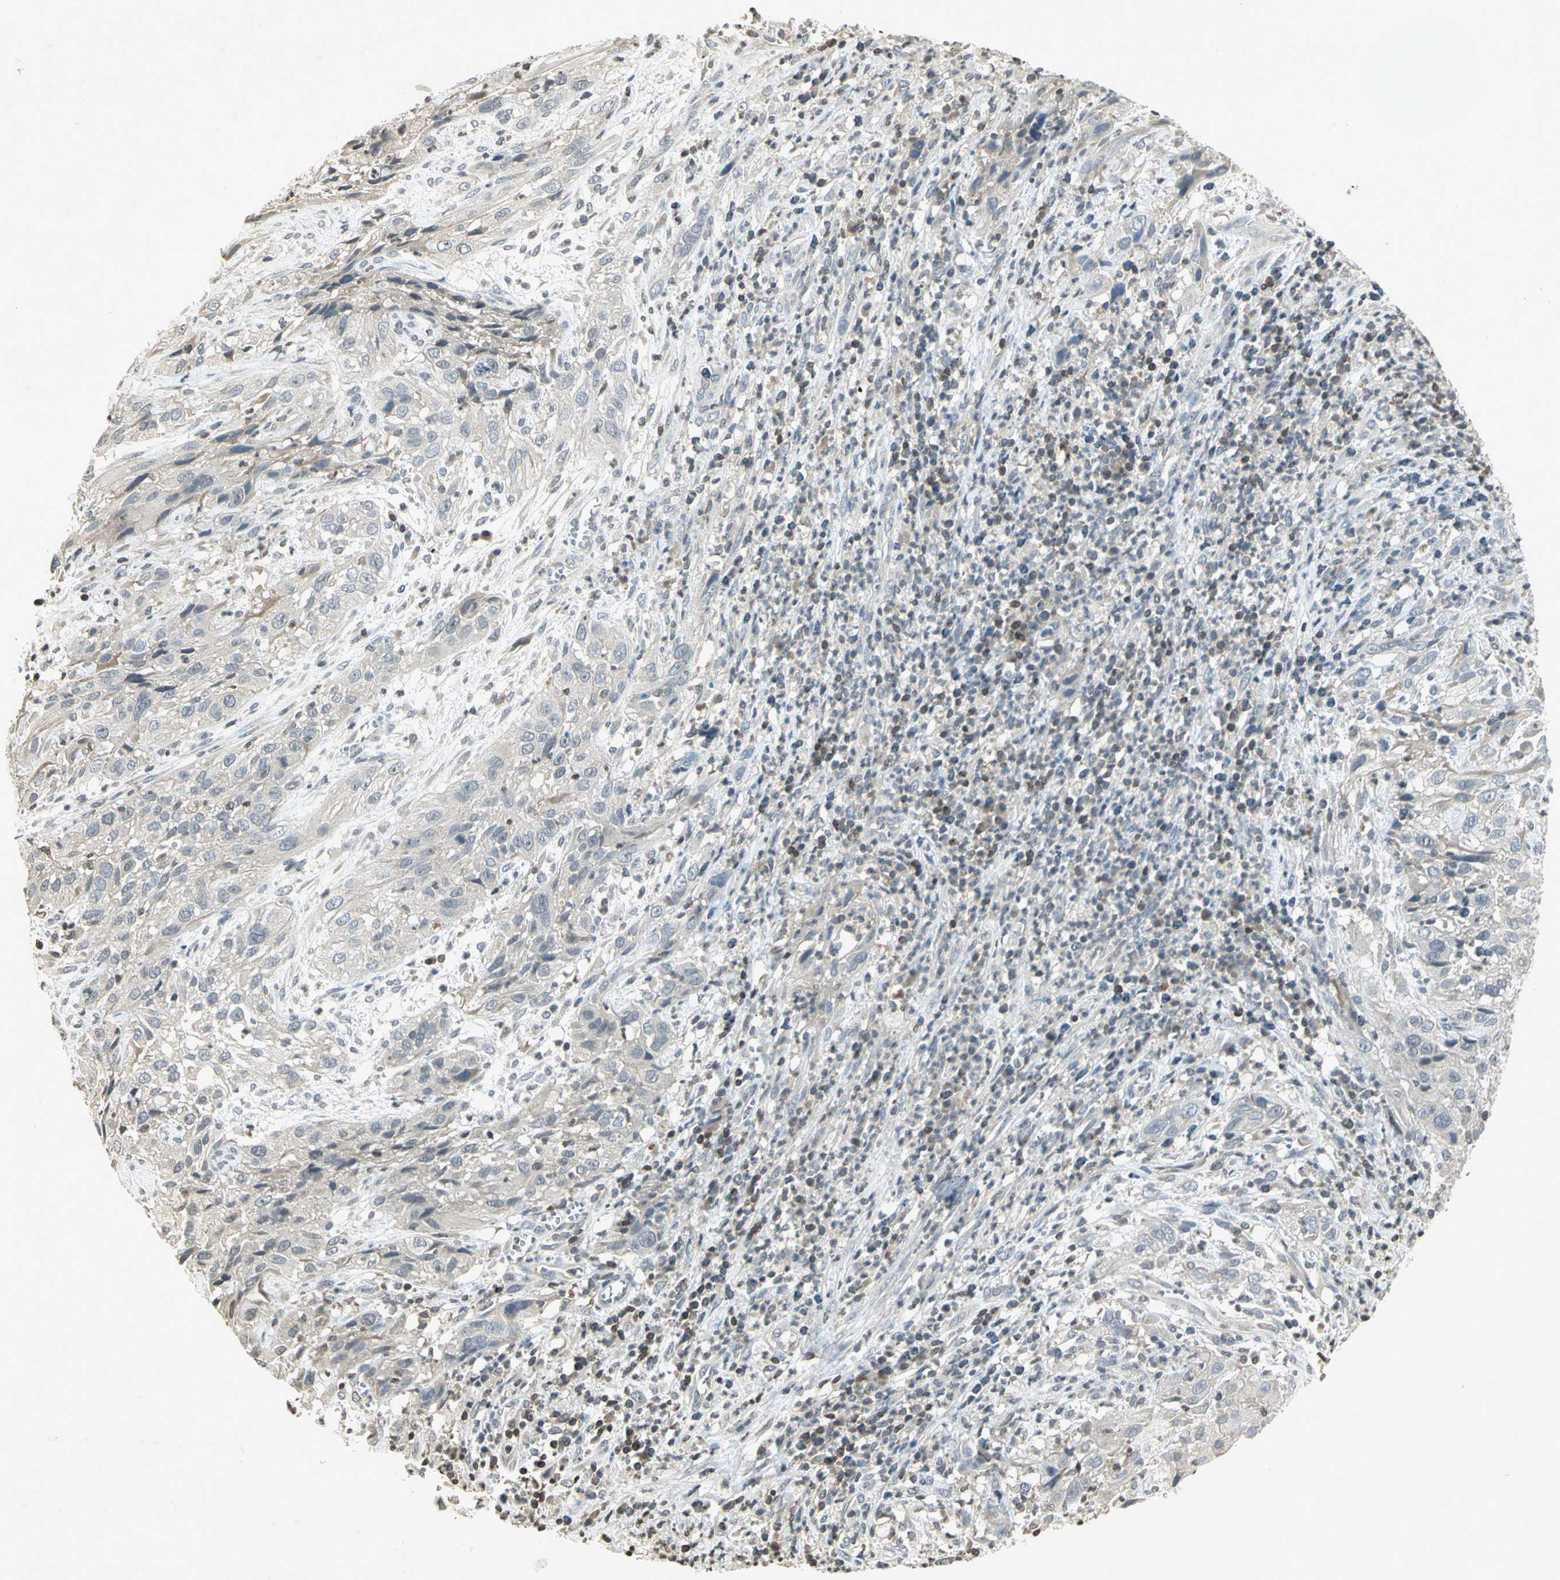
{"staining": {"intensity": "negative", "quantity": "none", "location": "none"}, "tissue": "cervical cancer", "cell_type": "Tumor cells", "image_type": "cancer", "snomed": [{"axis": "morphology", "description": "Squamous cell carcinoma, NOS"}, {"axis": "topography", "description": "Cervix"}], "caption": "This is a histopathology image of IHC staining of cervical squamous cell carcinoma, which shows no positivity in tumor cells.", "gene": "IL16", "patient": {"sex": "female", "age": 32}}